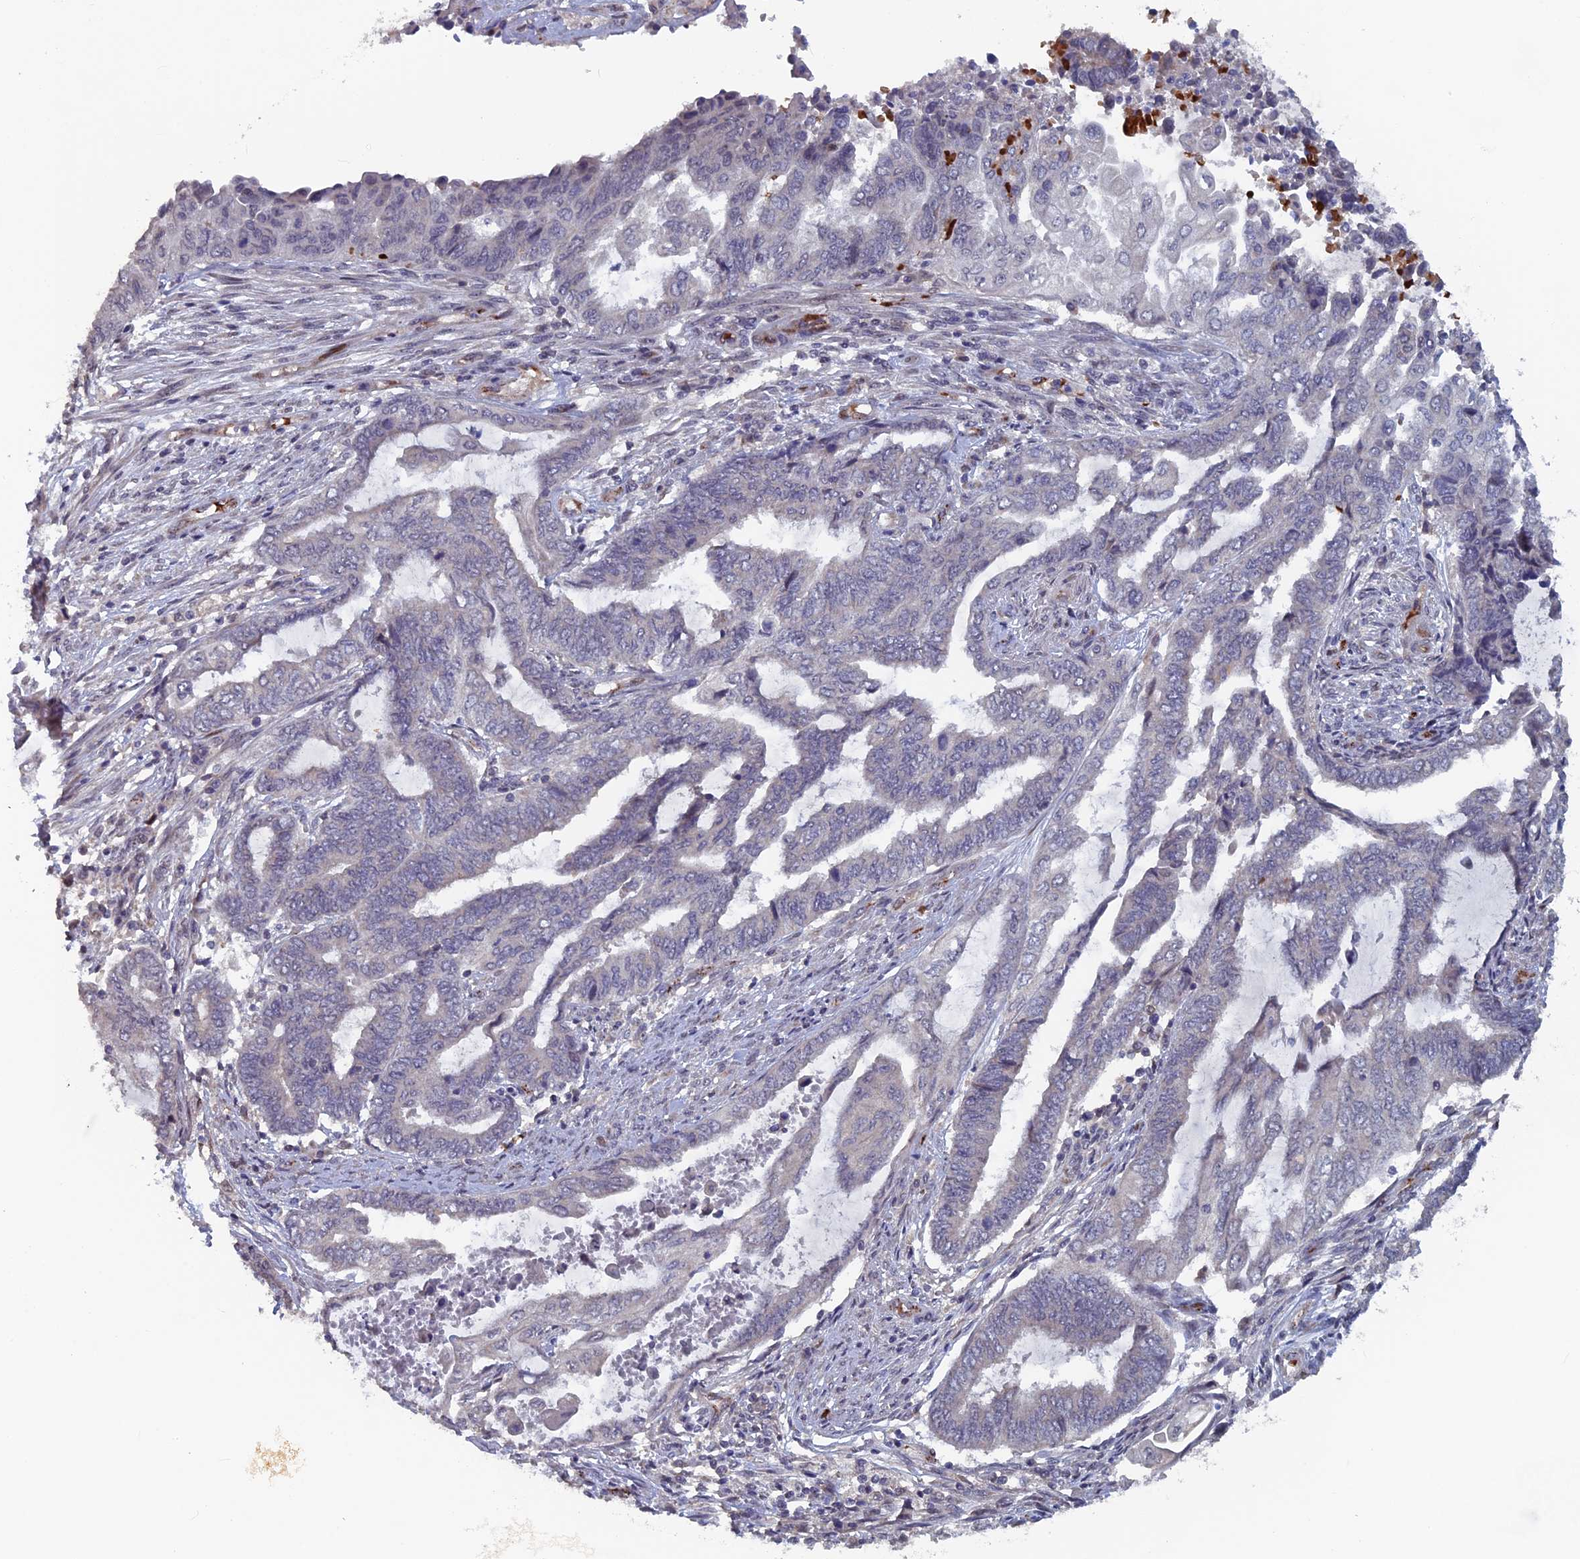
{"staining": {"intensity": "negative", "quantity": "none", "location": "none"}, "tissue": "endometrial cancer", "cell_type": "Tumor cells", "image_type": "cancer", "snomed": [{"axis": "morphology", "description": "Adenocarcinoma, NOS"}, {"axis": "topography", "description": "Uterus"}, {"axis": "topography", "description": "Endometrium"}], "caption": "A high-resolution photomicrograph shows immunohistochemistry (IHC) staining of endometrial adenocarcinoma, which displays no significant positivity in tumor cells. (Immunohistochemistry, brightfield microscopy, high magnification).", "gene": "SH3D21", "patient": {"sex": "female", "age": 70}}